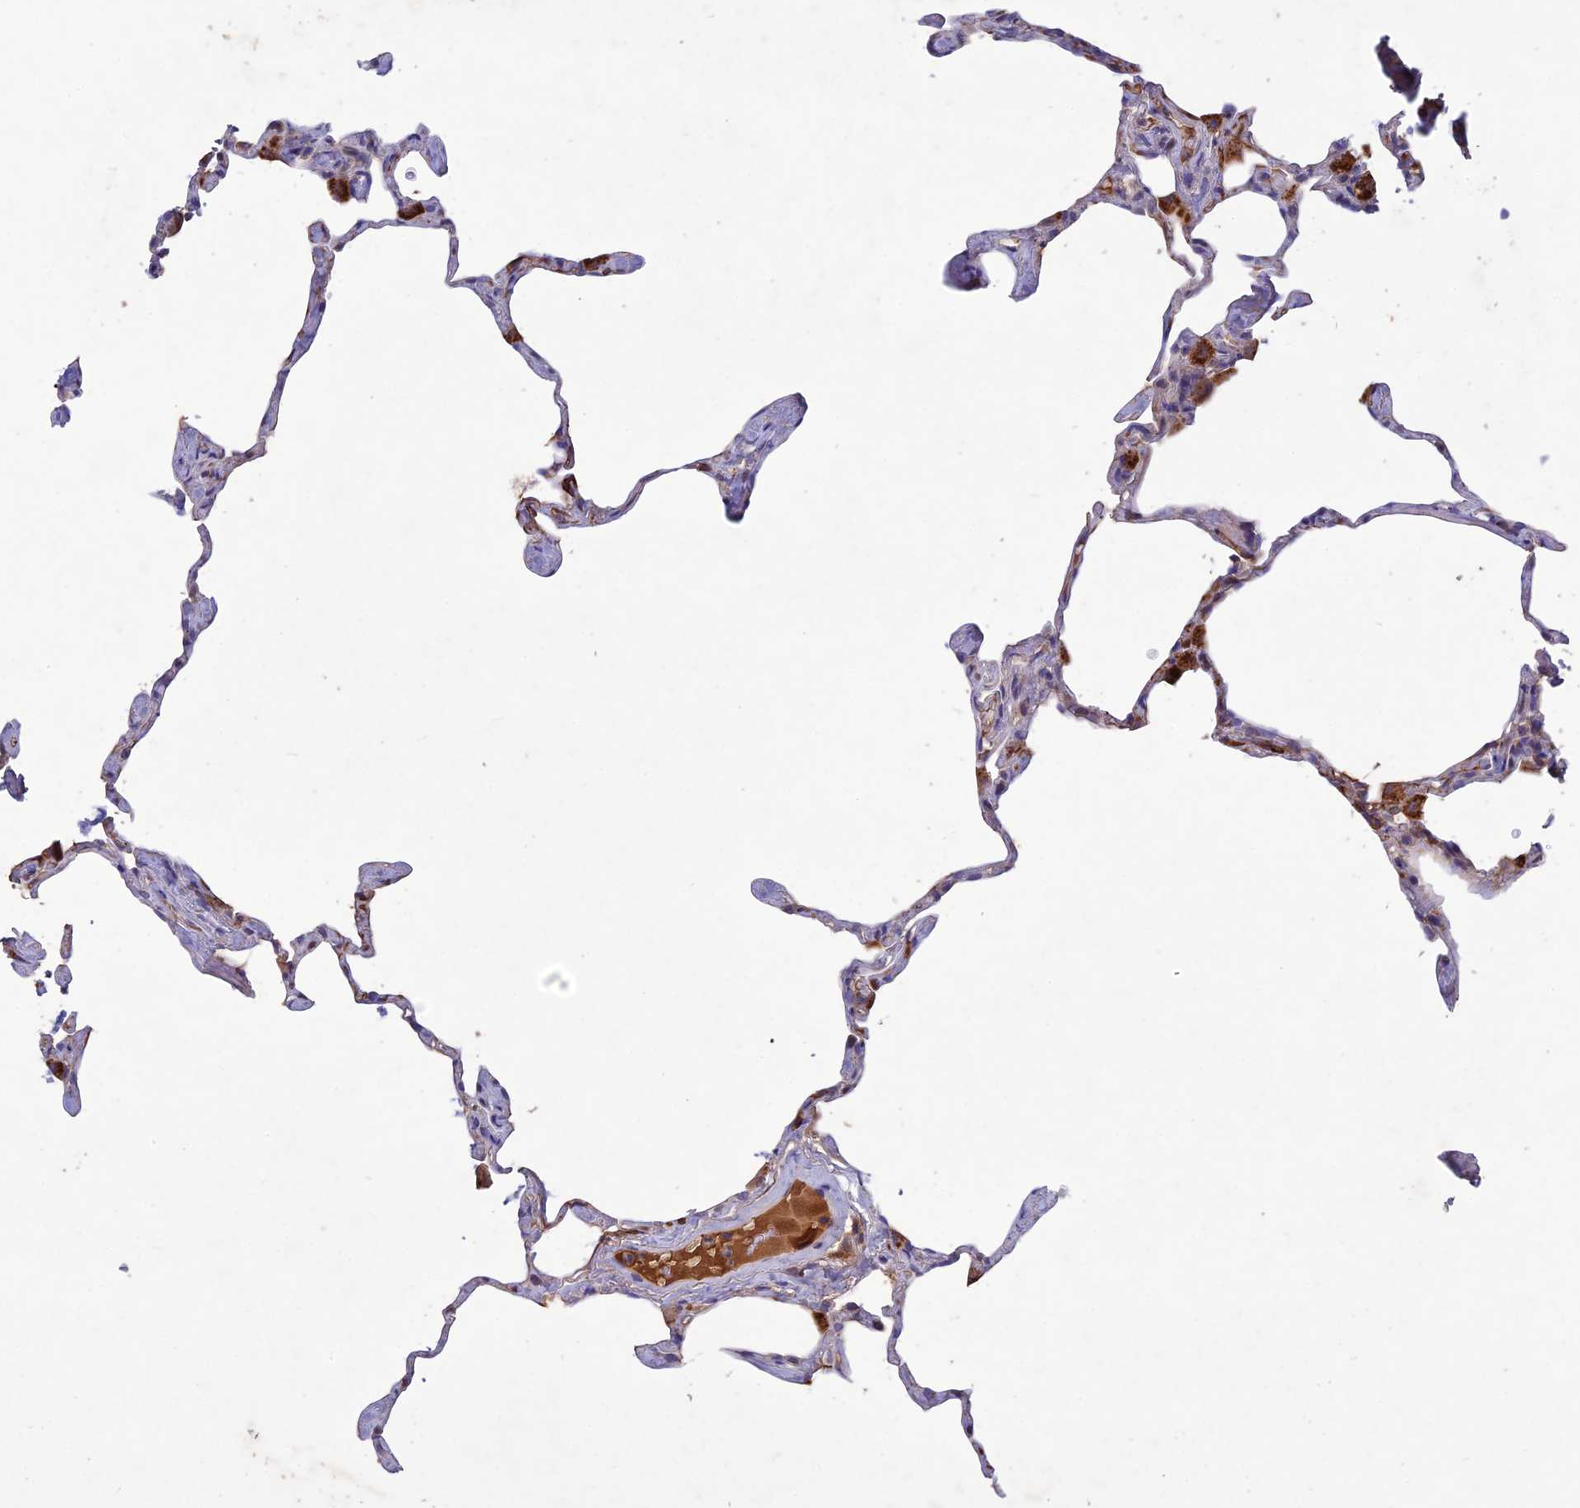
{"staining": {"intensity": "weak", "quantity": "25%-75%", "location": "cytoplasmic/membranous"}, "tissue": "lung", "cell_type": "Alveolar cells", "image_type": "normal", "snomed": [{"axis": "morphology", "description": "Normal tissue, NOS"}, {"axis": "topography", "description": "Lung"}], "caption": "Immunohistochemistry (IHC) micrograph of unremarkable human lung stained for a protein (brown), which shows low levels of weak cytoplasmic/membranous staining in approximately 25%-75% of alveolar cells.", "gene": "ADO", "patient": {"sex": "male", "age": 65}}